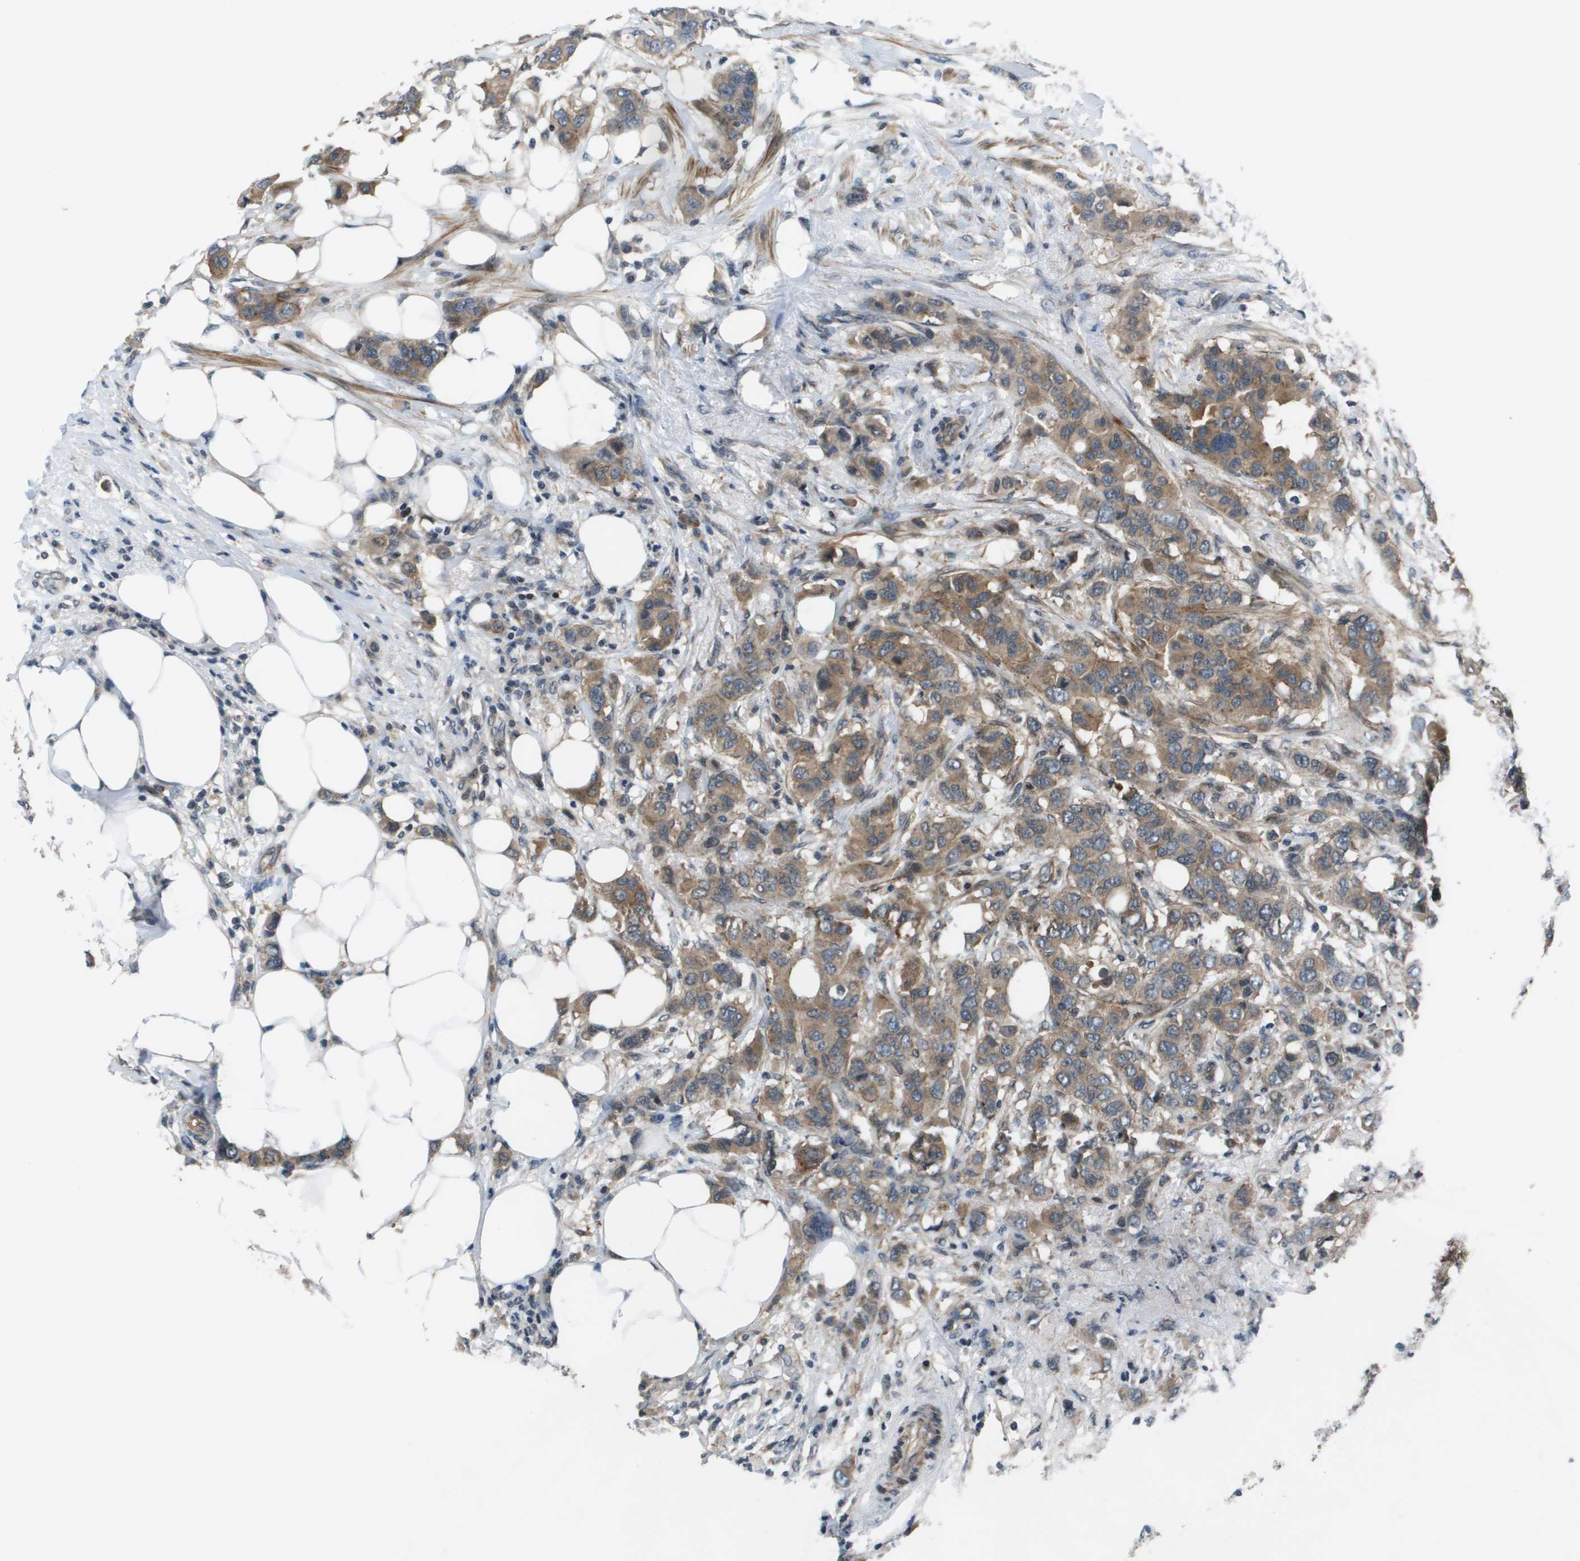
{"staining": {"intensity": "moderate", "quantity": ">75%", "location": "cytoplasmic/membranous"}, "tissue": "breast cancer", "cell_type": "Tumor cells", "image_type": "cancer", "snomed": [{"axis": "morphology", "description": "Duct carcinoma"}, {"axis": "topography", "description": "Breast"}], "caption": "The image exhibits immunohistochemical staining of breast cancer (infiltrating ductal carcinoma). There is moderate cytoplasmic/membranous positivity is appreciated in approximately >75% of tumor cells.", "gene": "ENPP5", "patient": {"sex": "female", "age": 50}}